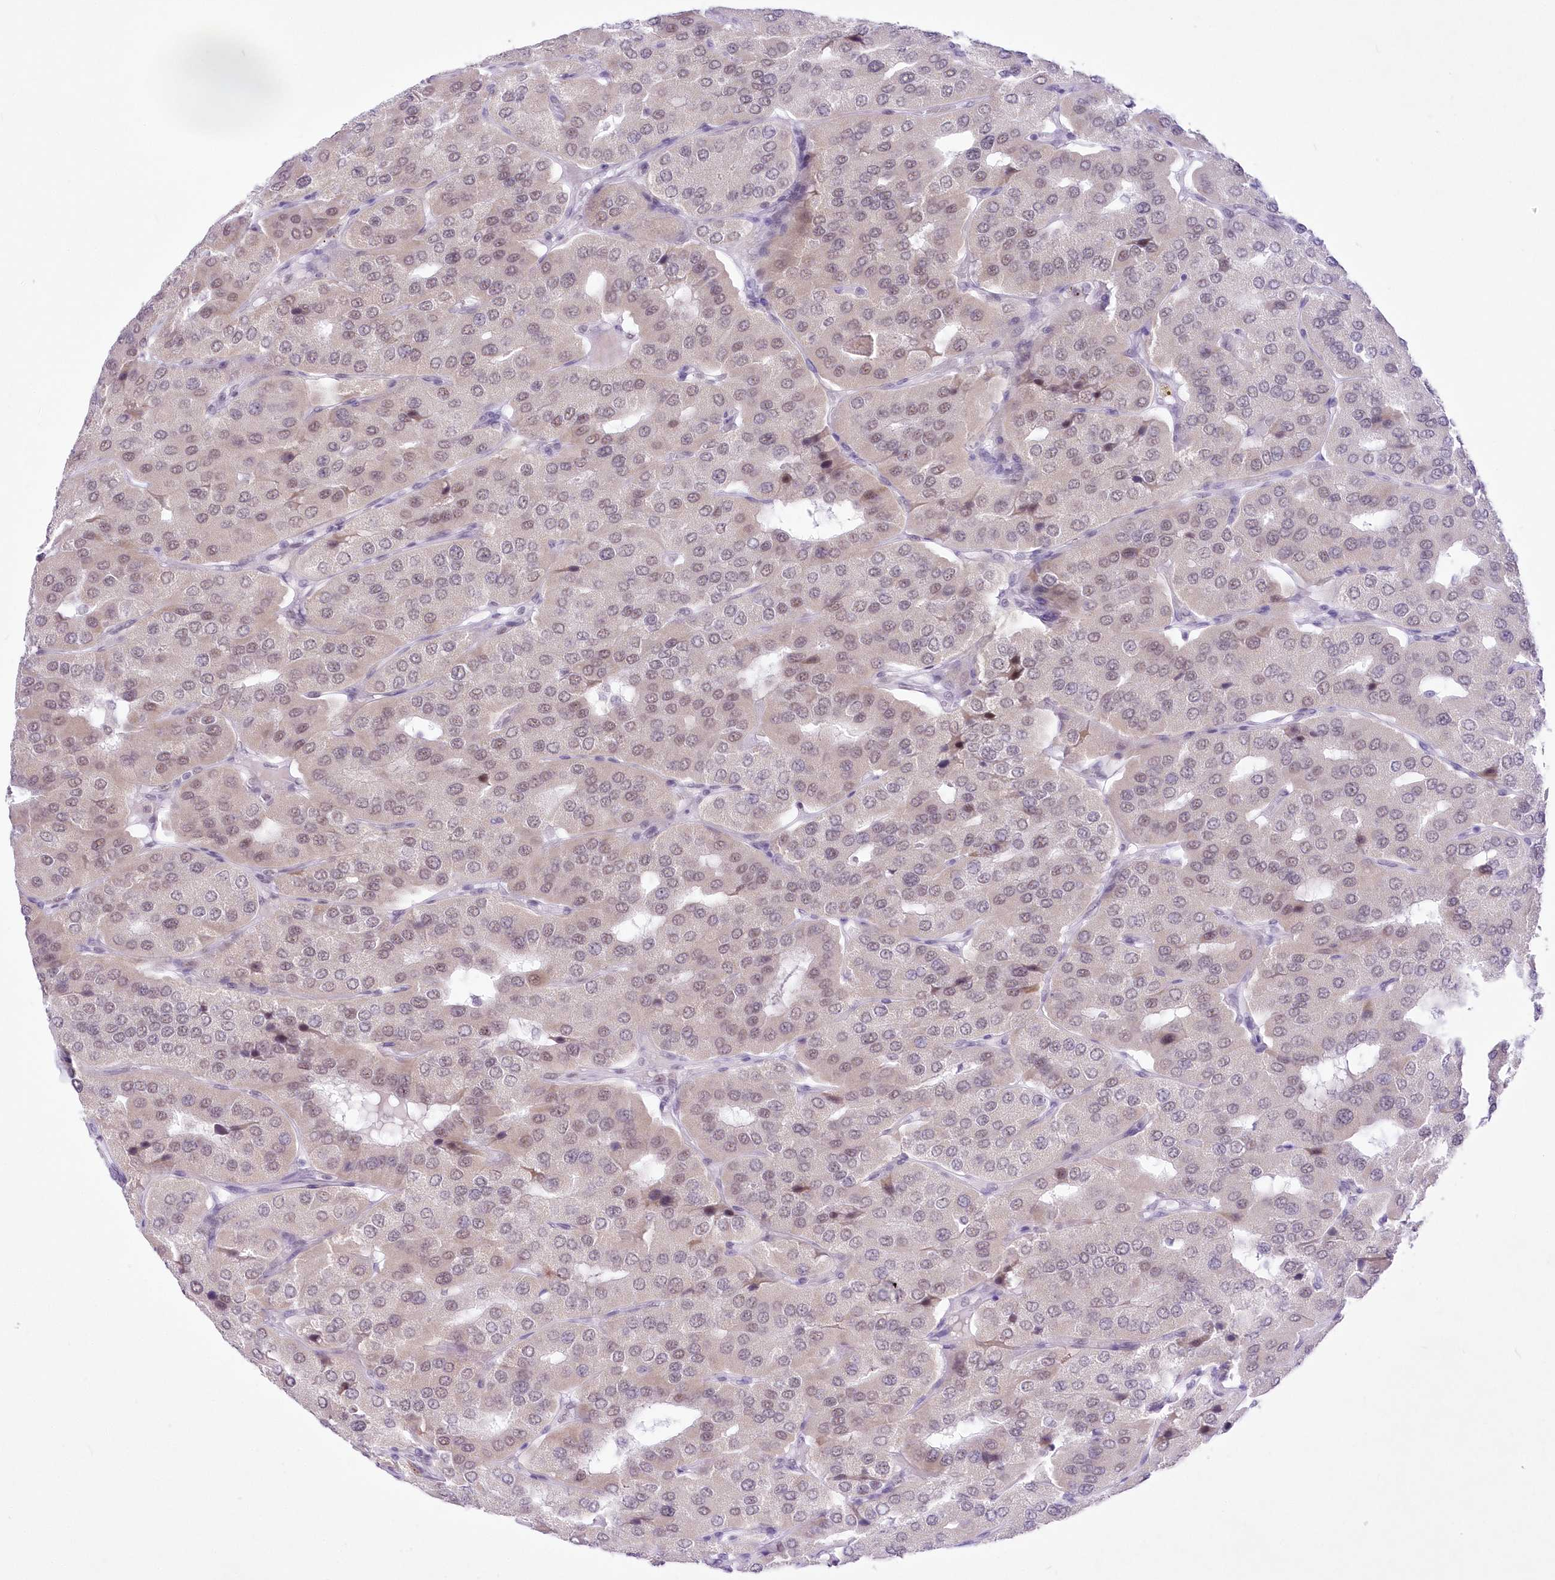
{"staining": {"intensity": "weak", "quantity": "<25%", "location": "nuclear"}, "tissue": "parathyroid gland", "cell_type": "Glandular cells", "image_type": "normal", "snomed": [{"axis": "morphology", "description": "Normal tissue, NOS"}, {"axis": "morphology", "description": "Adenoma, NOS"}, {"axis": "topography", "description": "Parathyroid gland"}], "caption": "Immunohistochemistry of unremarkable human parathyroid gland exhibits no staining in glandular cells. Brightfield microscopy of immunohistochemistry (IHC) stained with DAB (brown) and hematoxylin (blue), captured at high magnification.", "gene": "NSUN2", "patient": {"sex": "female", "age": 86}}